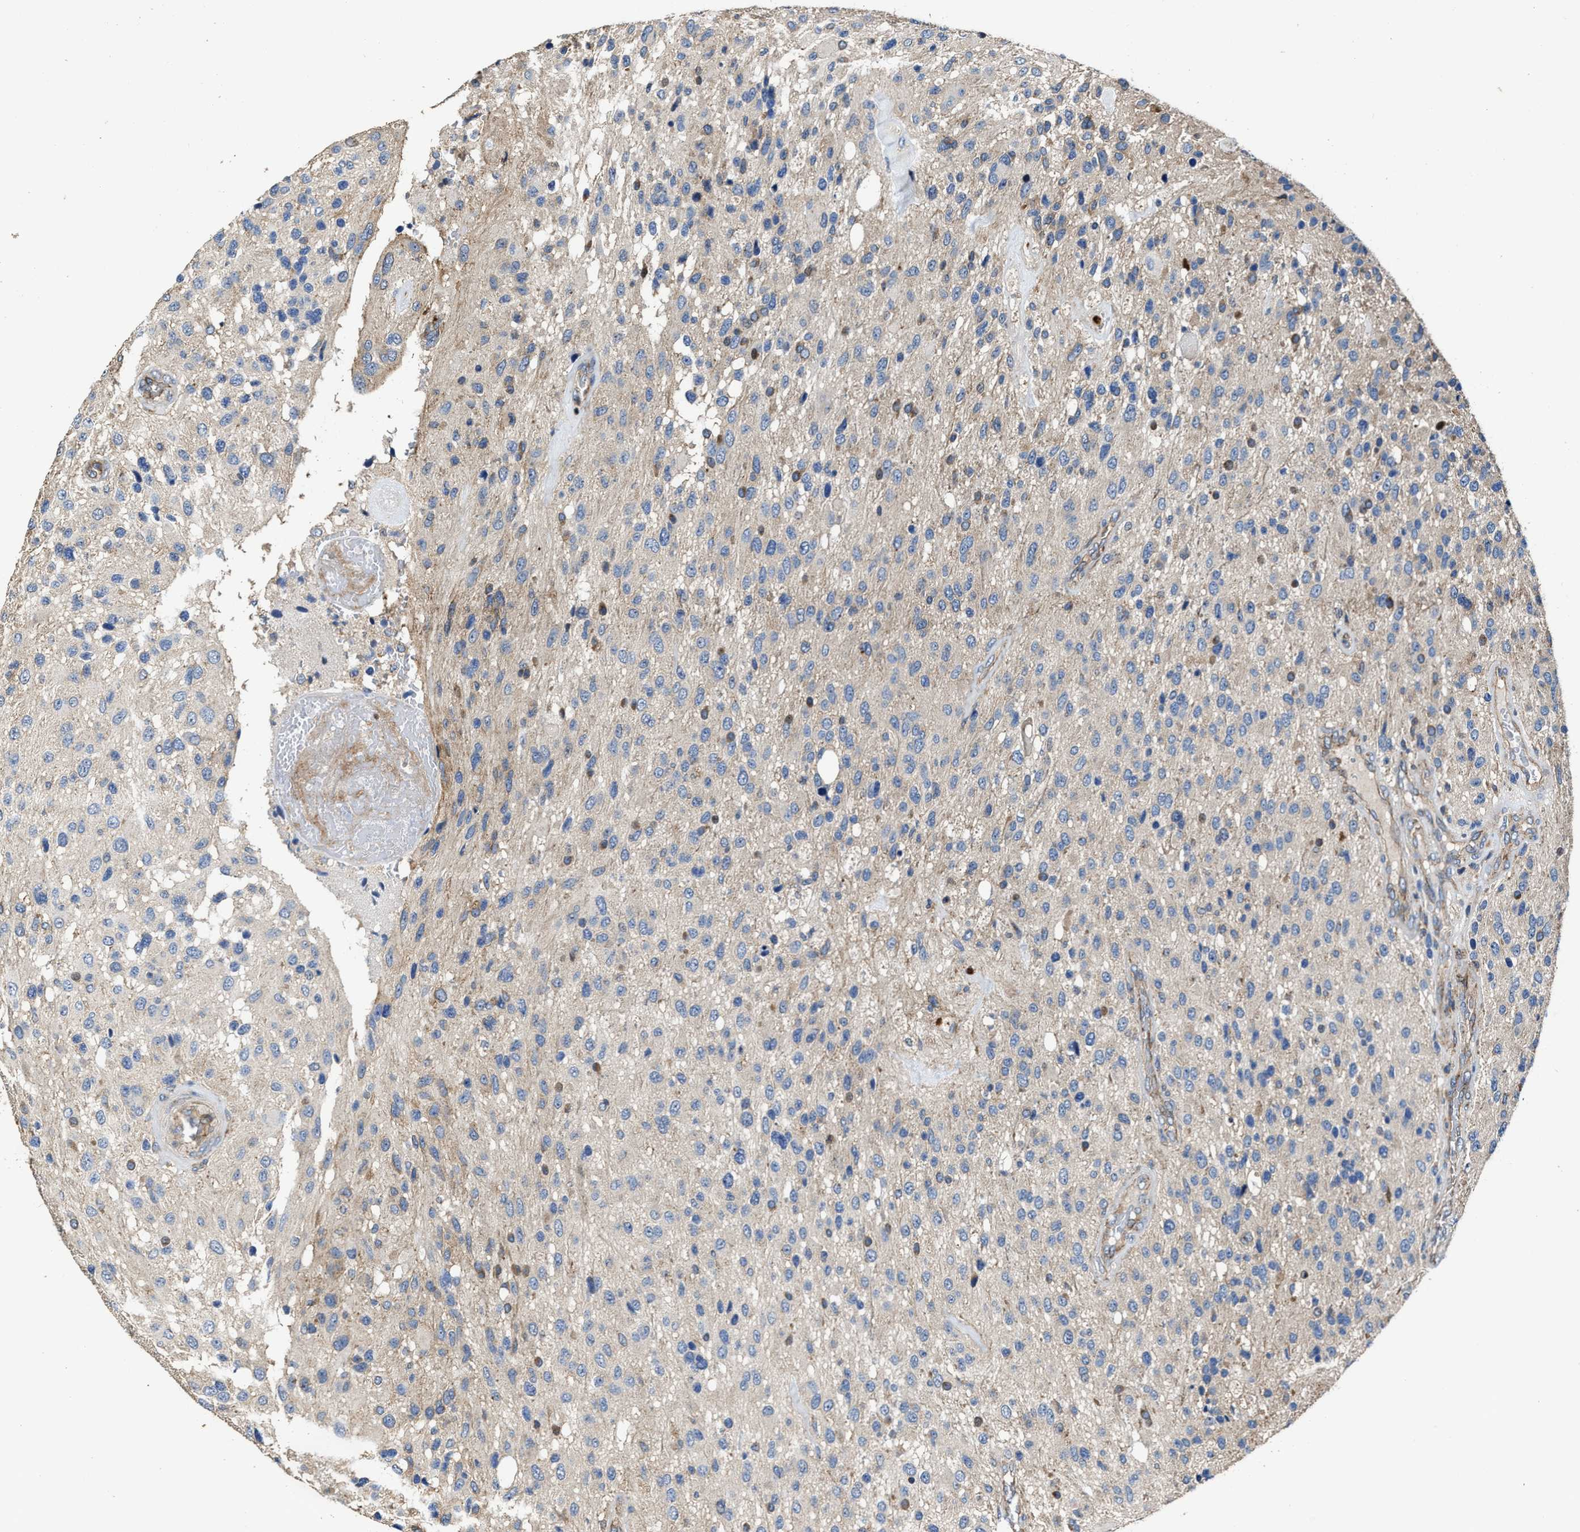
{"staining": {"intensity": "negative", "quantity": "none", "location": "none"}, "tissue": "glioma", "cell_type": "Tumor cells", "image_type": "cancer", "snomed": [{"axis": "morphology", "description": "Glioma, malignant, High grade"}, {"axis": "topography", "description": "Brain"}], "caption": "High power microscopy micrograph of an immunohistochemistry photomicrograph of glioma, revealing no significant expression in tumor cells. The staining was performed using DAB (3,3'-diaminobenzidine) to visualize the protein expression in brown, while the nuclei were stained in blue with hematoxylin (Magnification: 20x).", "gene": "PTAR1", "patient": {"sex": "female", "age": 58}}